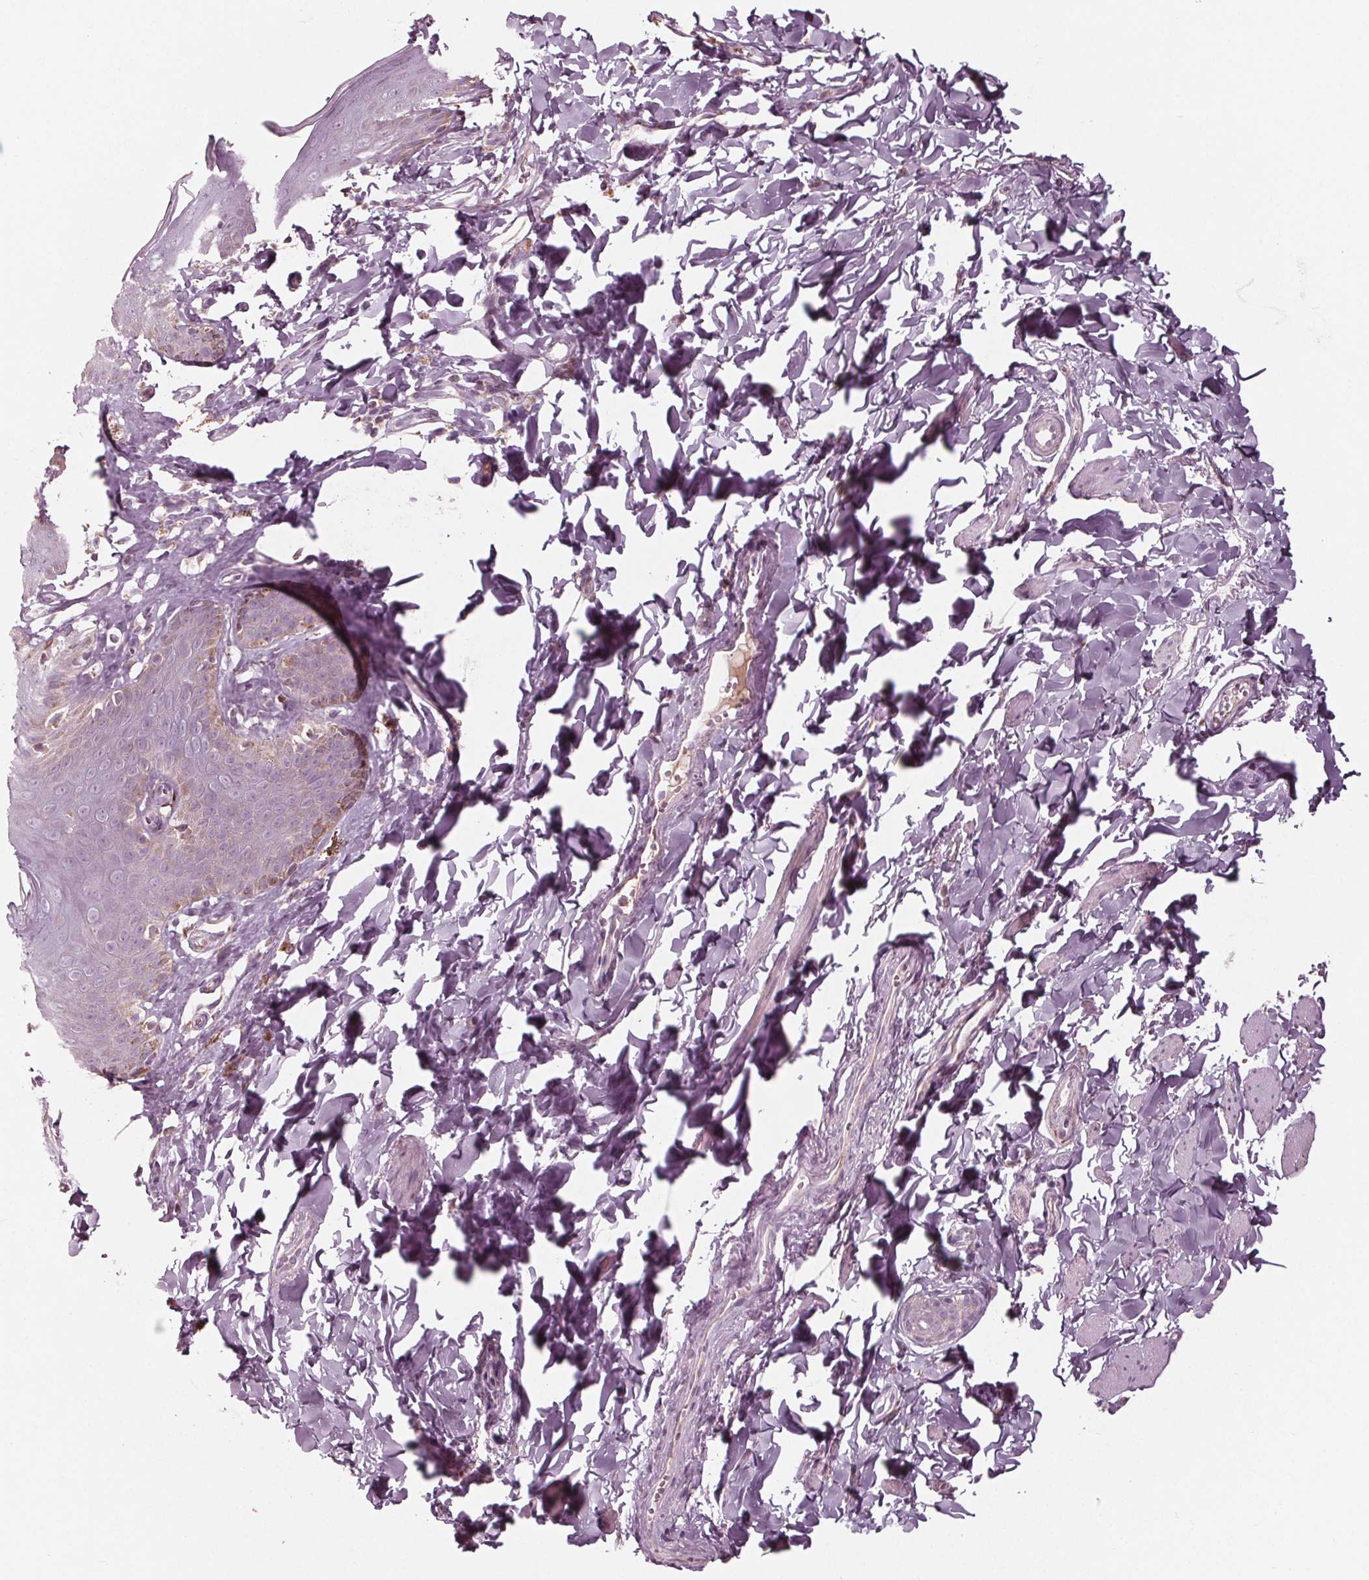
{"staining": {"intensity": "weak", "quantity": "<25%", "location": "cytoplasmic/membranous"}, "tissue": "skin", "cell_type": "Epidermal cells", "image_type": "normal", "snomed": [{"axis": "morphology", "description": "Normal tissue, NOS"}, {"axis": "topography", "description": "Vulva"}, {"axis": "topography", "description": "Peripheral nerve tissue"}], "caption": "A high-resolution micrograph shows IHC staining of benign skin, which demonstrates no significant positivity in epidermal cells.", "gene": "CLN6", "patient": {"sex": "female", "age": 66}}